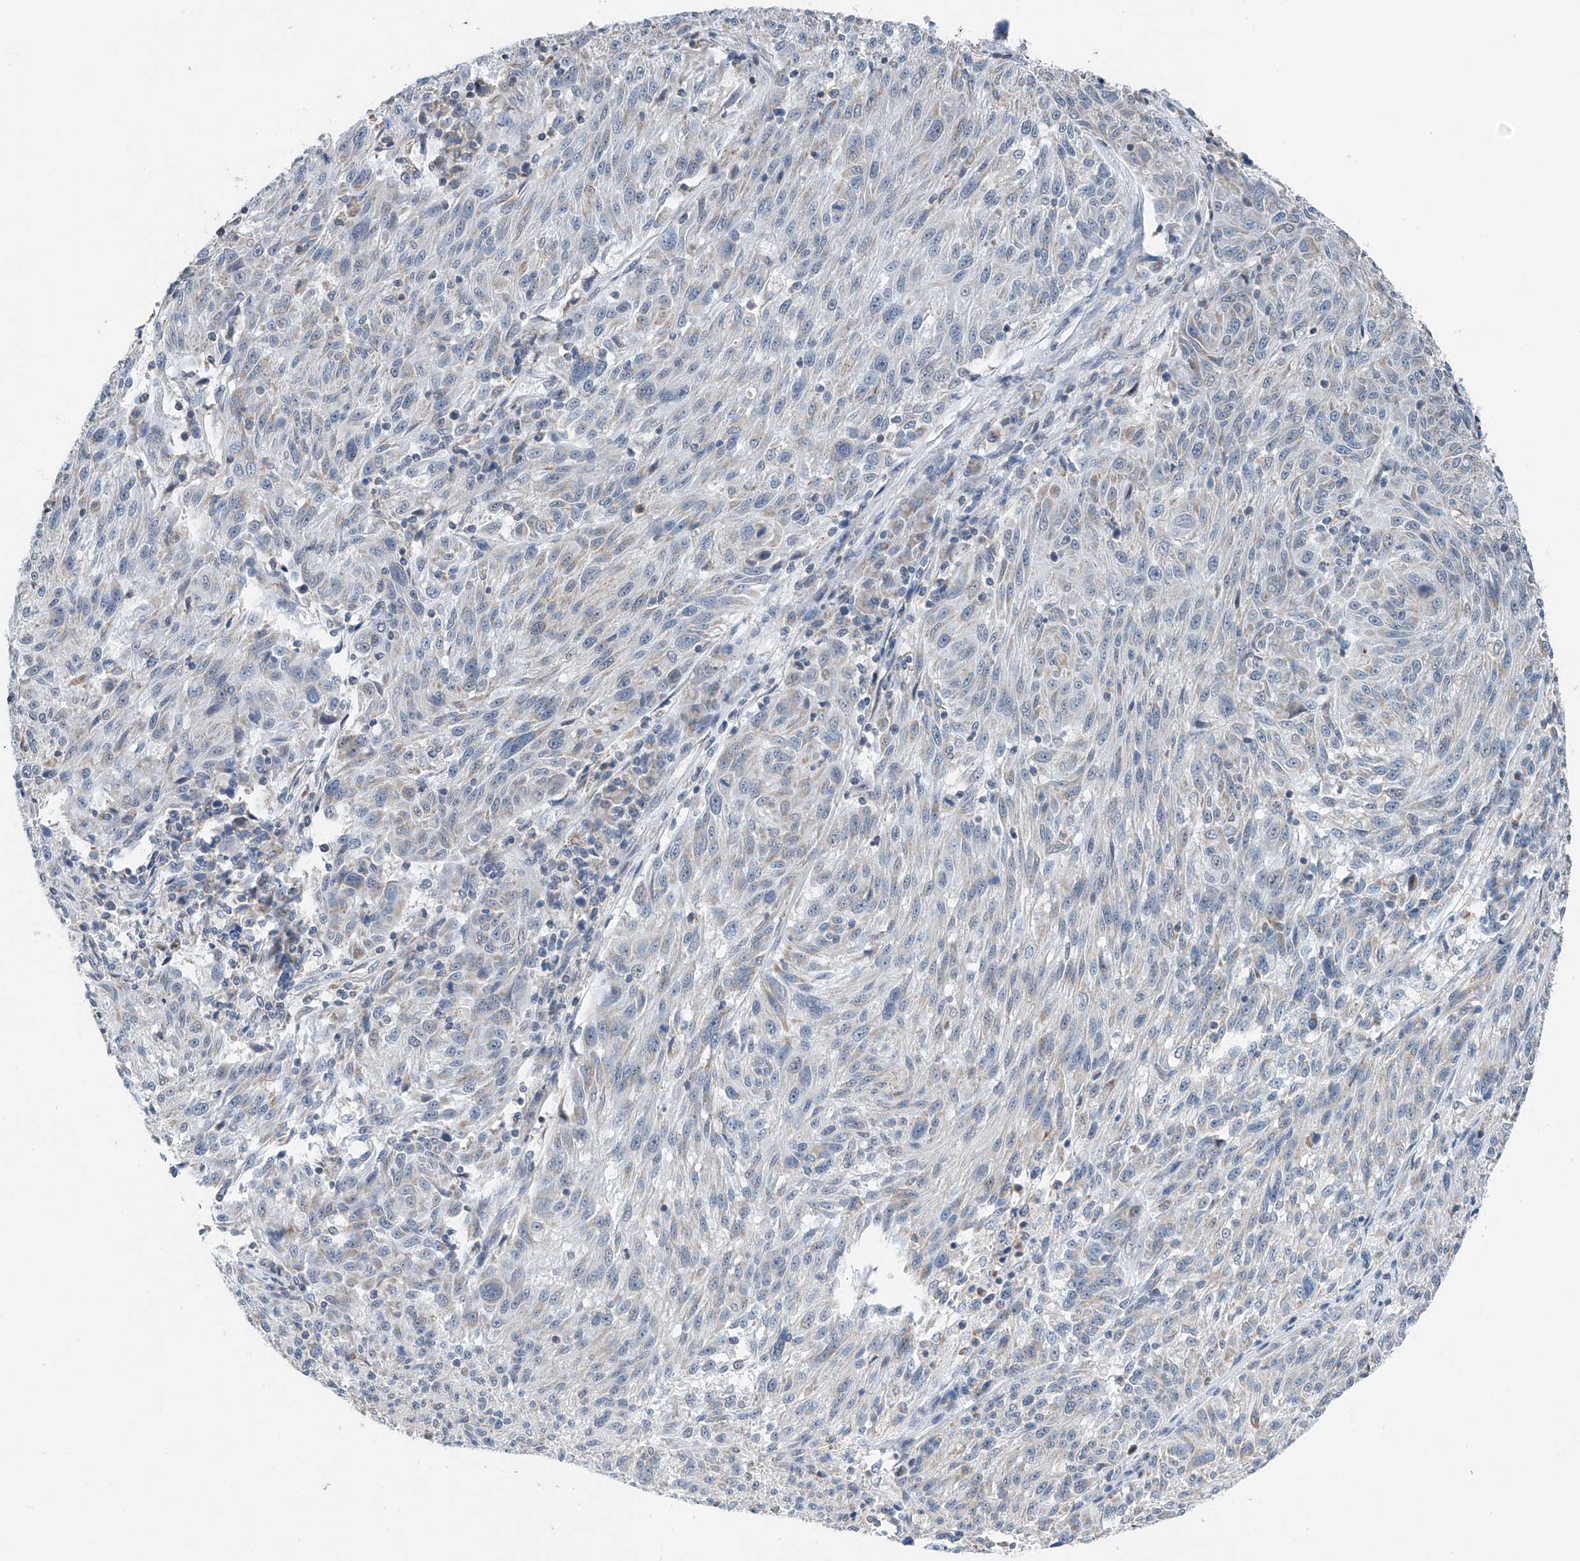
{"staining": {"intensity": "weak", "quantity": "<25%", "location": "cytoplasmic/membranous"}, "tissue": "melanoma", "cell_type": "Tumor cells", "image_type": "cancer", "snomed": [{"axis": "morphology", "description": "Malignant melanoma, NOS"}, {"axis": "topography", "description": "Skin"}], "caption": "A photomicrograph of human melanoma is negative for staining in tumor cells.", "gene": "KLF15", "patient": {"sex": "male", "age": 53}}